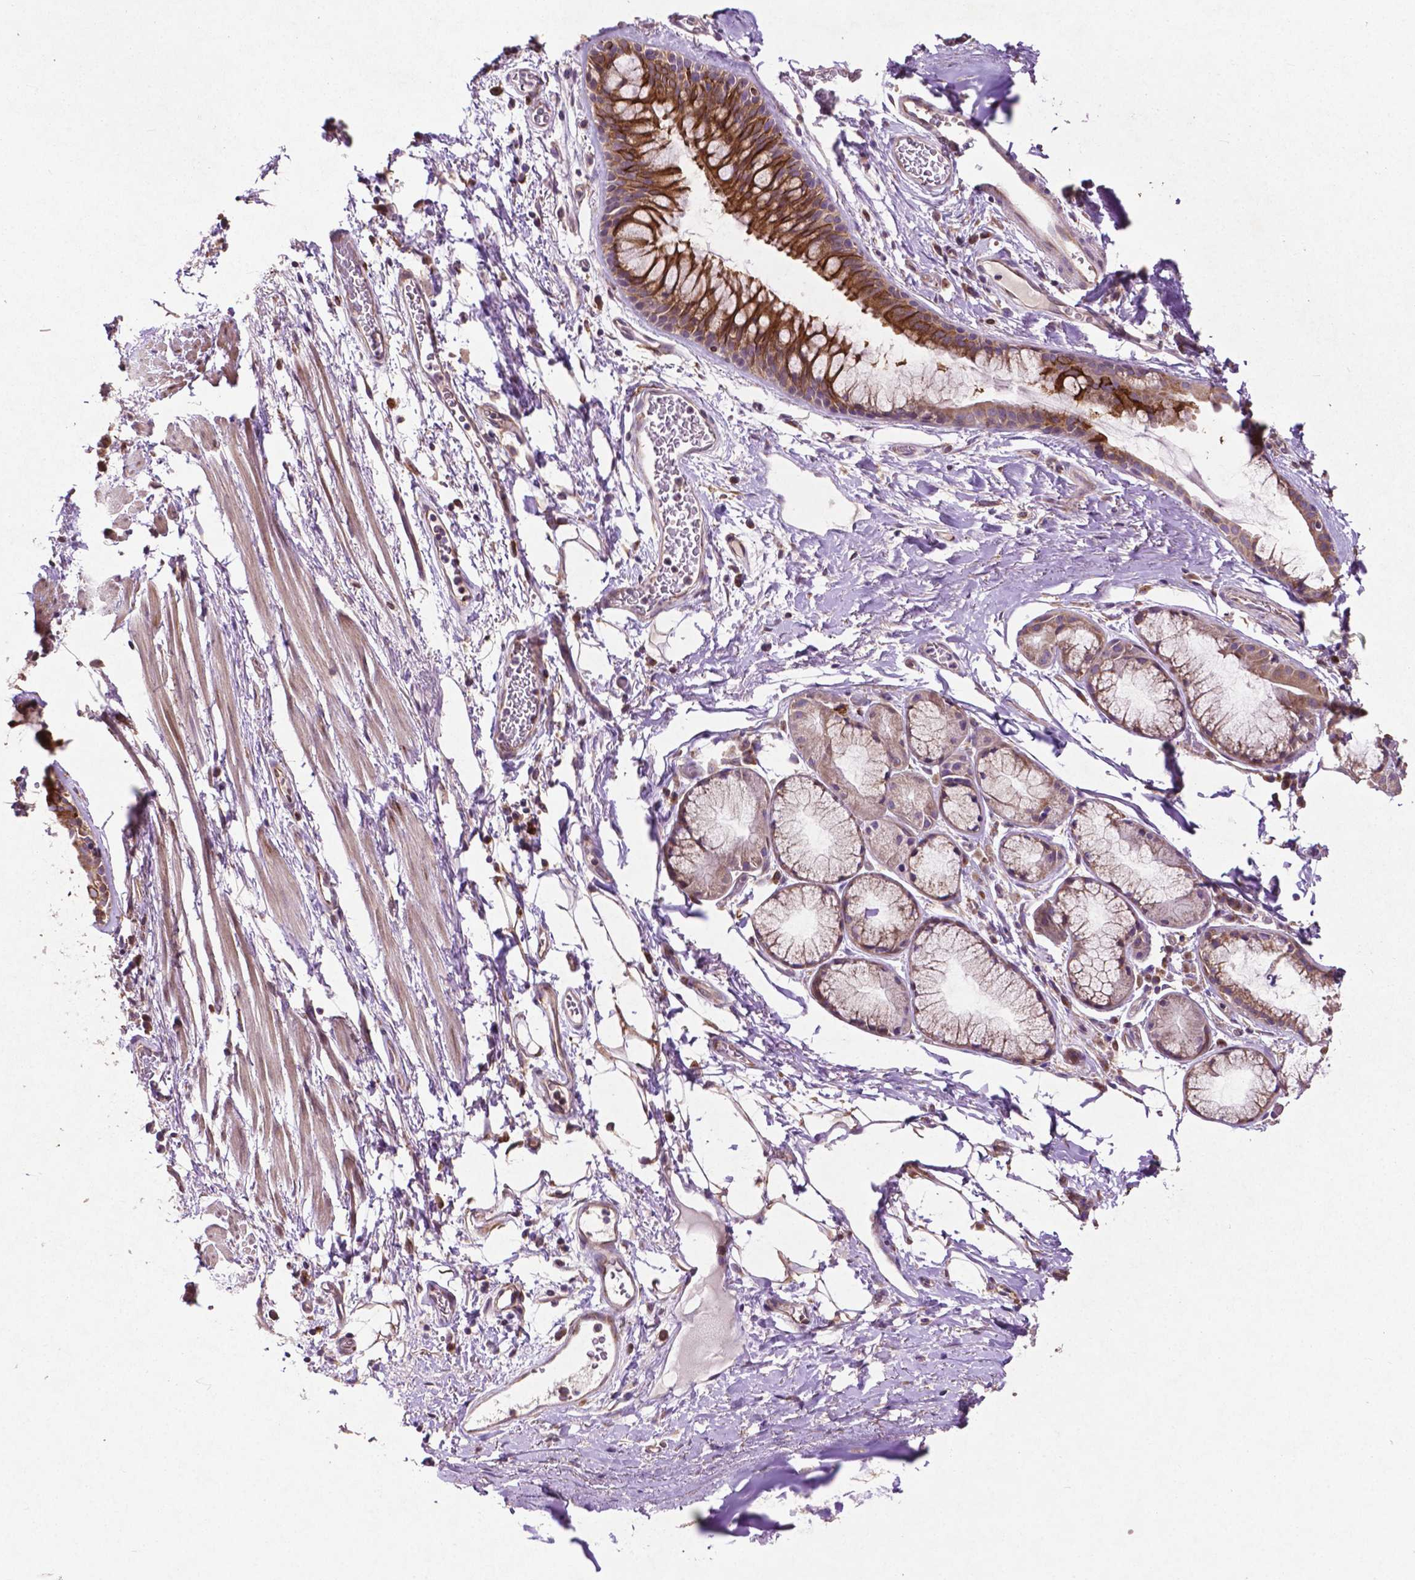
{"staining": {"intensity": "negative", "quantity": "none", "location": "none"}, "tissue": "soft tissue", "cell_type": "Chondrocytes", "image_type": "normal", "snomed": [{"axis": "morphology", "description": "Normal tissue, NOS"}, {"axis": "topography", "description": "Bronchus"}, {"axis": "topography", "description": "Lung"}], "caption": "This is an immunohistochemistry (IHC) photomicrograph of unremarkable human soft tissue. There is no expression in chondrocytes.", "gene": "MBTPS1", "patient": {"sex": "female", "age": 57}}